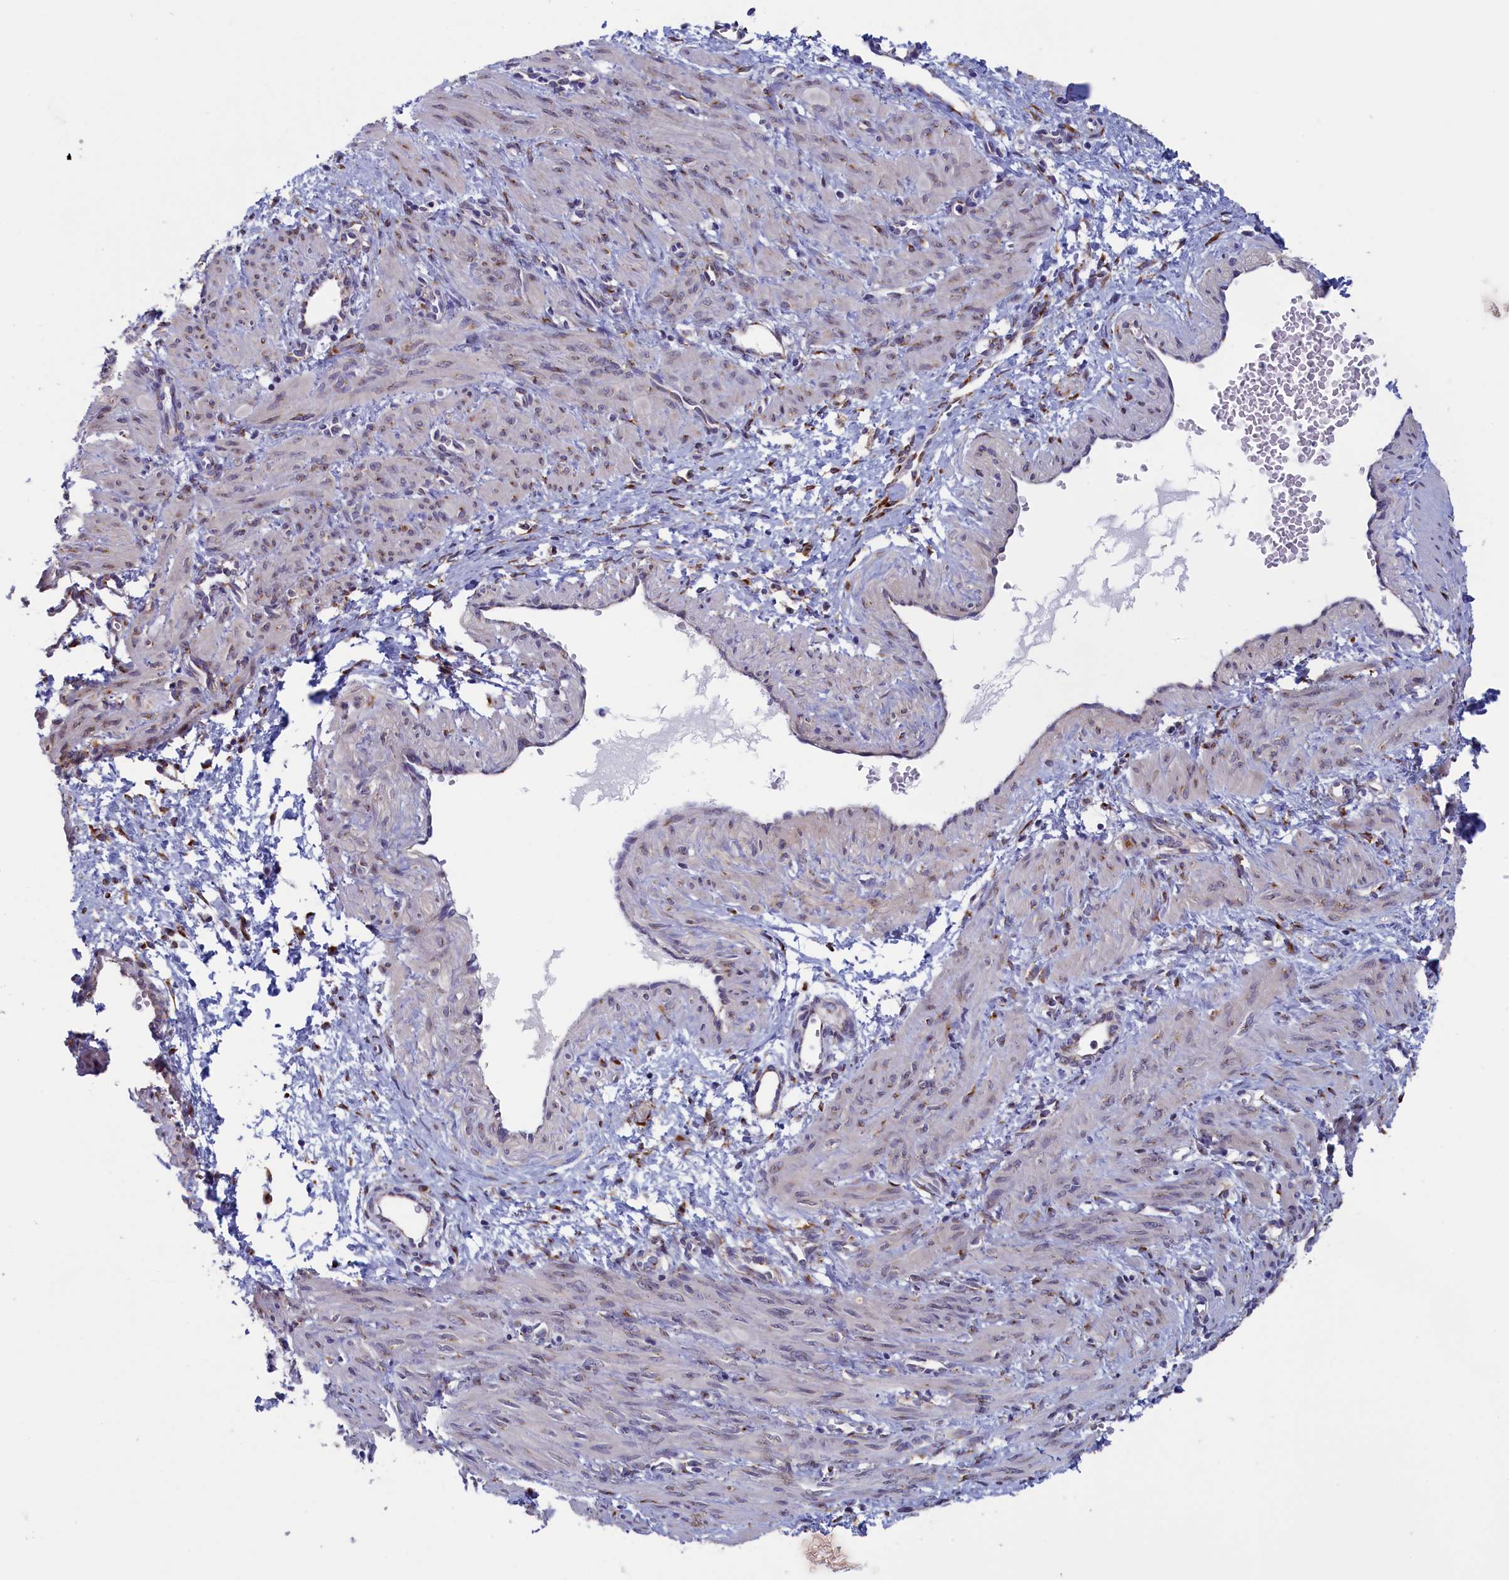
{"staining": {"intensity": "moderate", "quantity": "25%-75%", "location": "cytoplasmic/membranous"}, "tissue": "smooth muscle", "cell_type": "Smooth muscle cells", "image_type": "normal", "snomed": [{"axis": "morphology", "description": "Normal tissue, NOS"}, {"axis": "topography", "description": "Endometrium"}], "caption": "Immunohistochemistry (IHC) of normal smooth muscle exhibits medium levels of moderate cytoplasmic/membranous positivity in approximately 25%-75% of smooth muscle cells.", "gene": "CCDC68", "patient": {"sex": "female", "age": 33}}